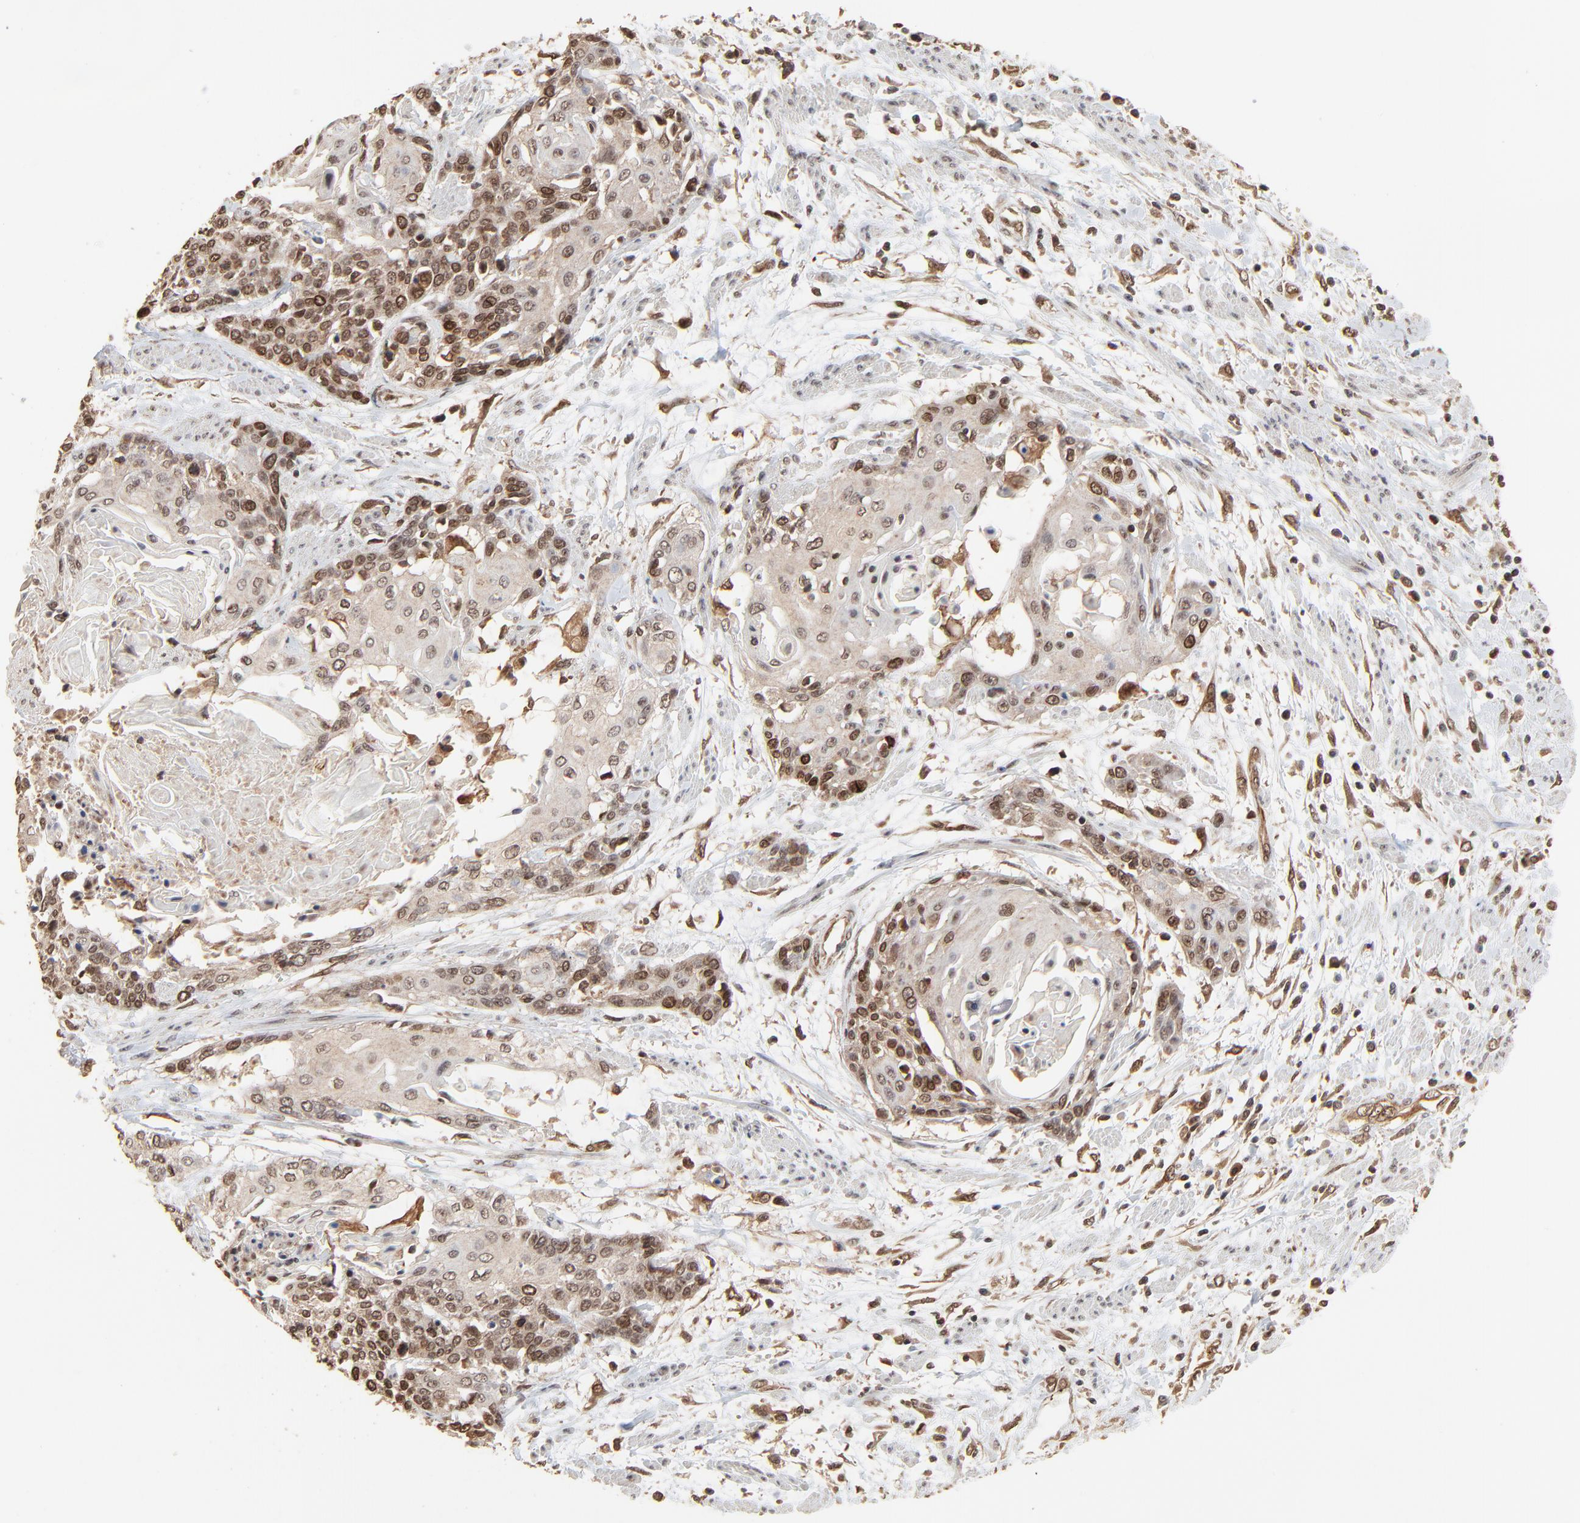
{"staining": {"intensity": "moderate", "quantity": "25%-75%", "location": "nuclear"}, "tissue": "cervical cancer", "cell_type": "Tumor cells", "image_type": "cancer", "snomed": [{"axis": "morphology", "description": "Squamous cell carcinoma, NOS"}, {"axis": "topography", "description": "Cervix"}], "caption": "High-power microscopy captured an IHC micrograph of cervical cancer (squamous cell carcinoma), revealing moderate nuclear staining in about 25%-75% of tumor cells.", "gene": "FAM227A", "patient": {"sex": "female", "age": 57}}